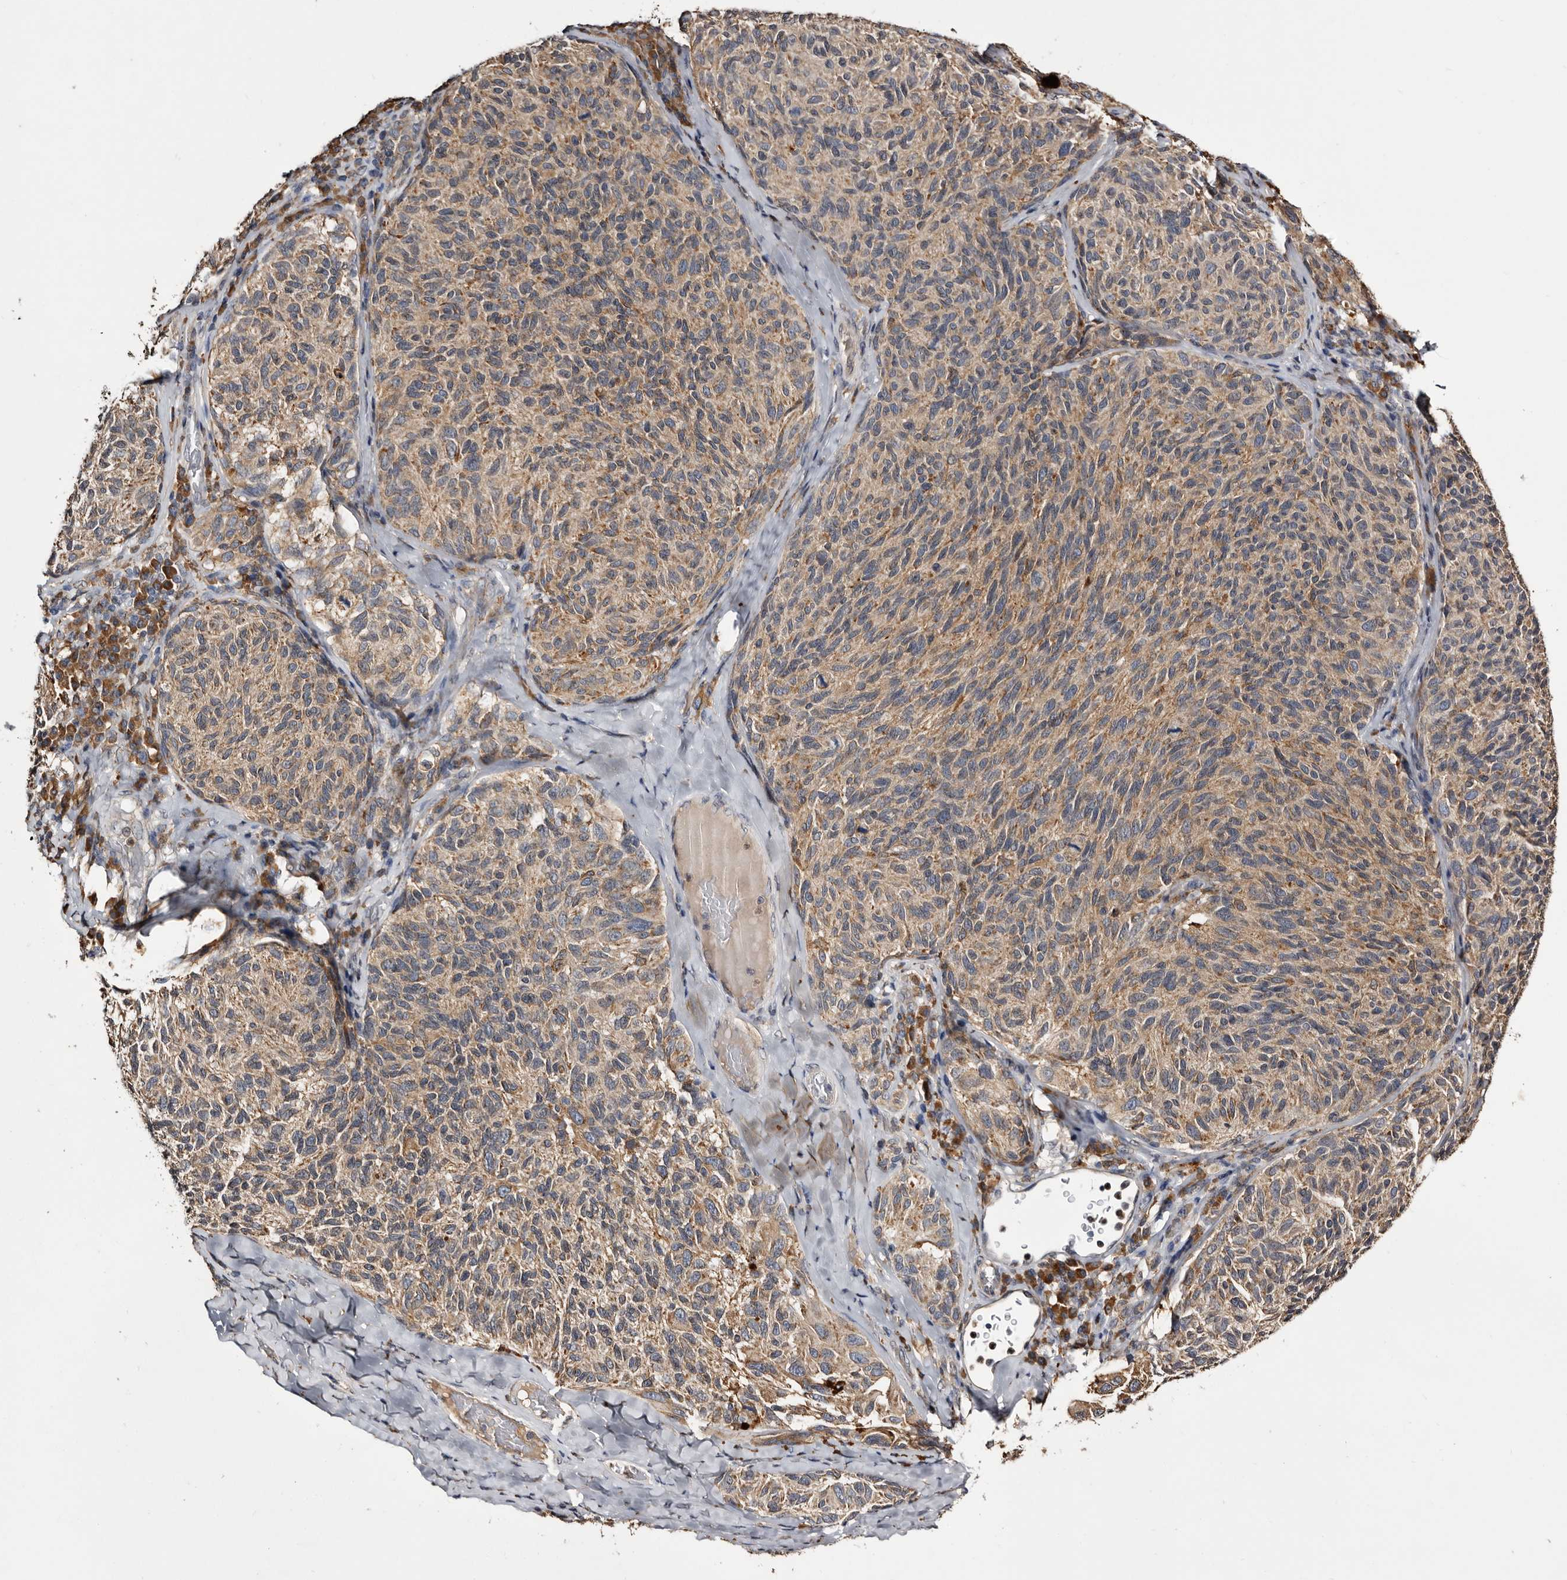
{"staining": {"intensity": "moderate", "quantity": ">75%", "location": "cytoplasmic/membranous"}, "tissue": "melanoma", "cell_type": "Tumor cells", "image_type": "cancer", "snomed": [{"axis": "morphology", "description": "Malignant melanoma, NOS"}, {"axis": "topography", "description": "Skin"}], "caption": "Melanoma stained with a protein marker demonstrates moderate staining in tumor cells.", "gene": "INKA2", "patient": {"sex": "female", "age": 73}}